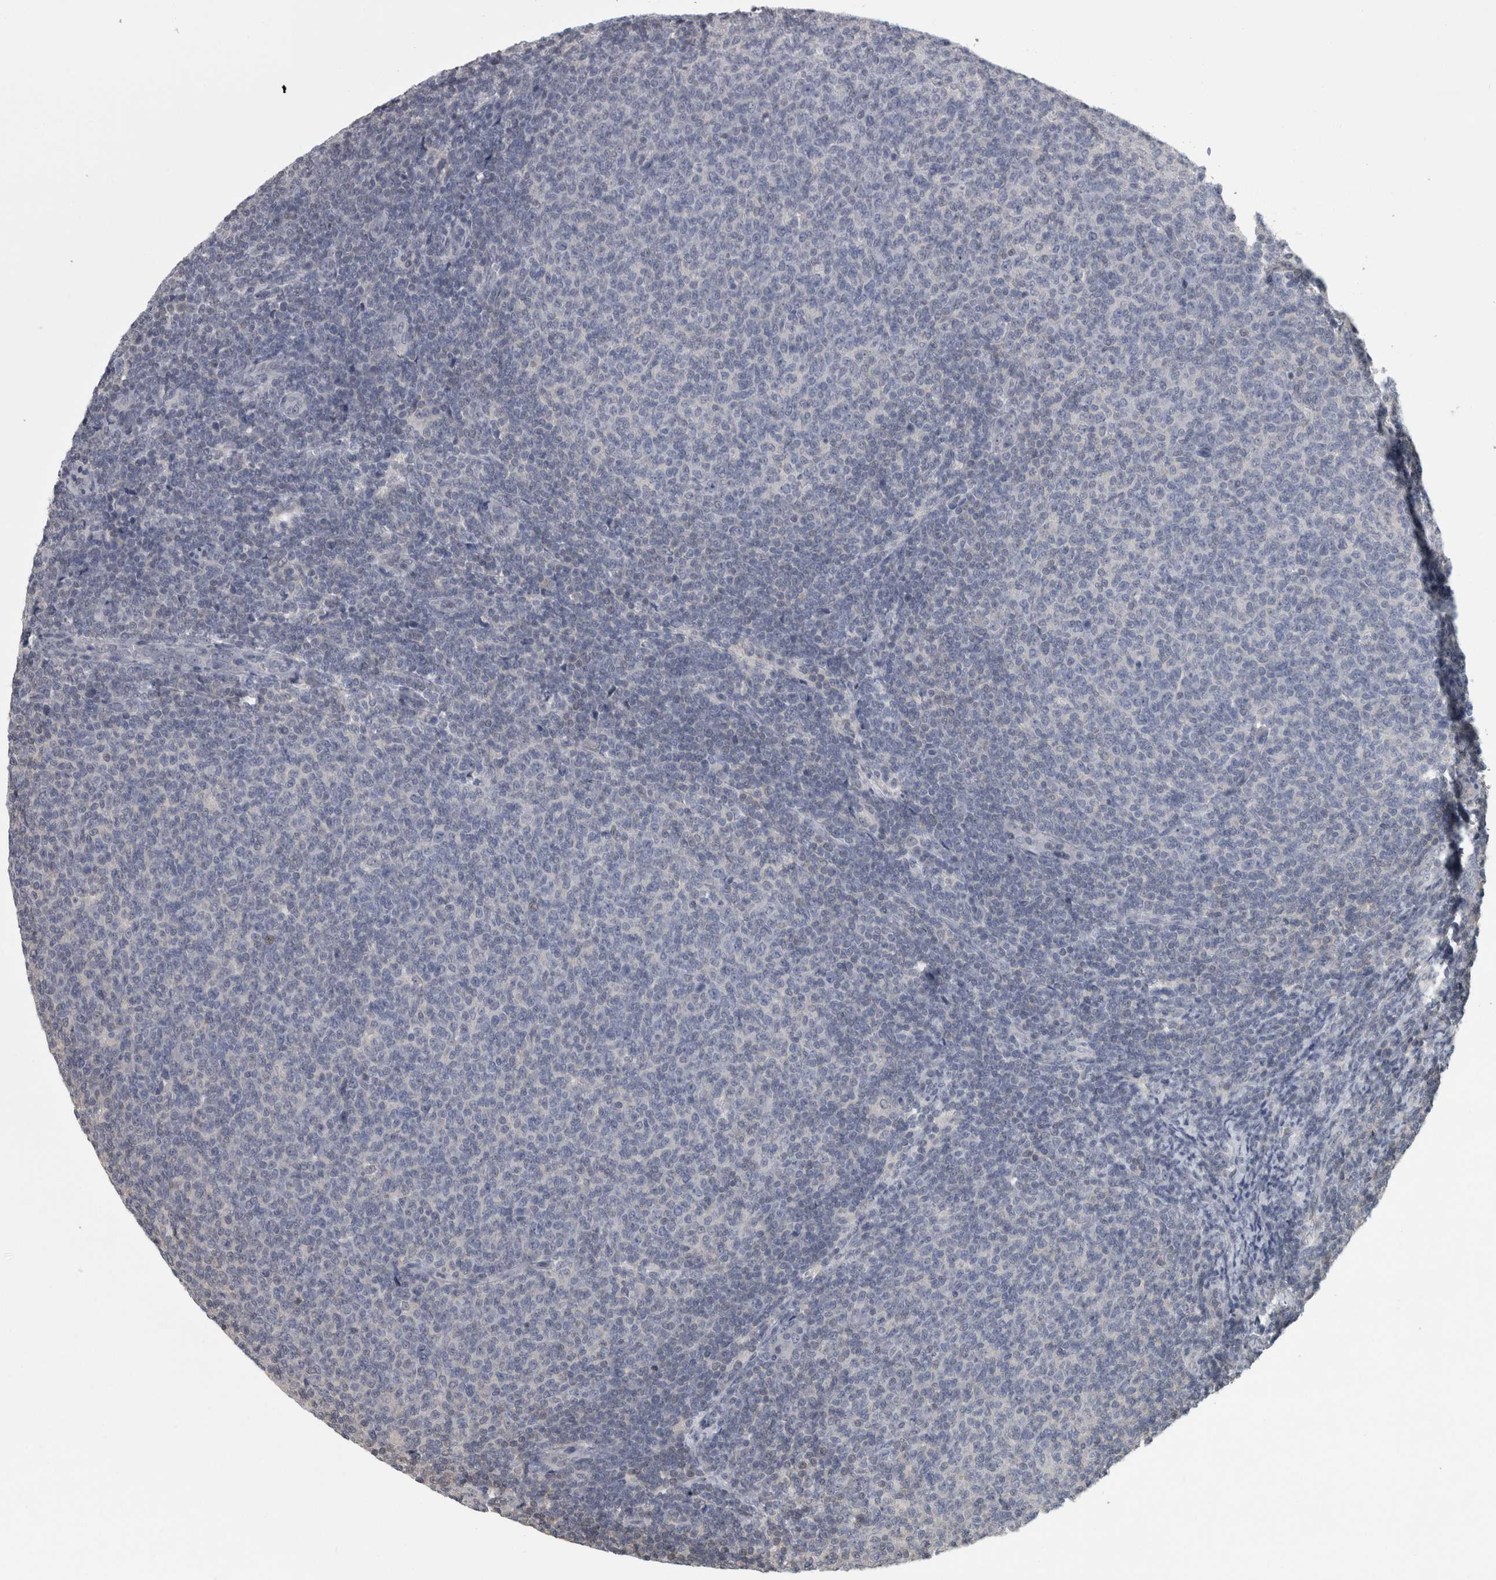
{"staining": {"intensity": "negative", "quantity": "none", "location": "none"}, "tissue": "lymphoma", "cell_type": "Tumor cells", "image_type": "cancer", "snomed": [{"axis": "morphology", "description": "Malignant lymphoma, non-Hodgkin's type, Low grade"}, {"axis": "topography", "description": "Lymph node"}], "caption": "The micrograph shows no staining of tumor cells in low-grade malignant lymphoma, non-Hodgkin's type.", "gene": "APRT", "patient": {"sex": "male", "age": 66}}